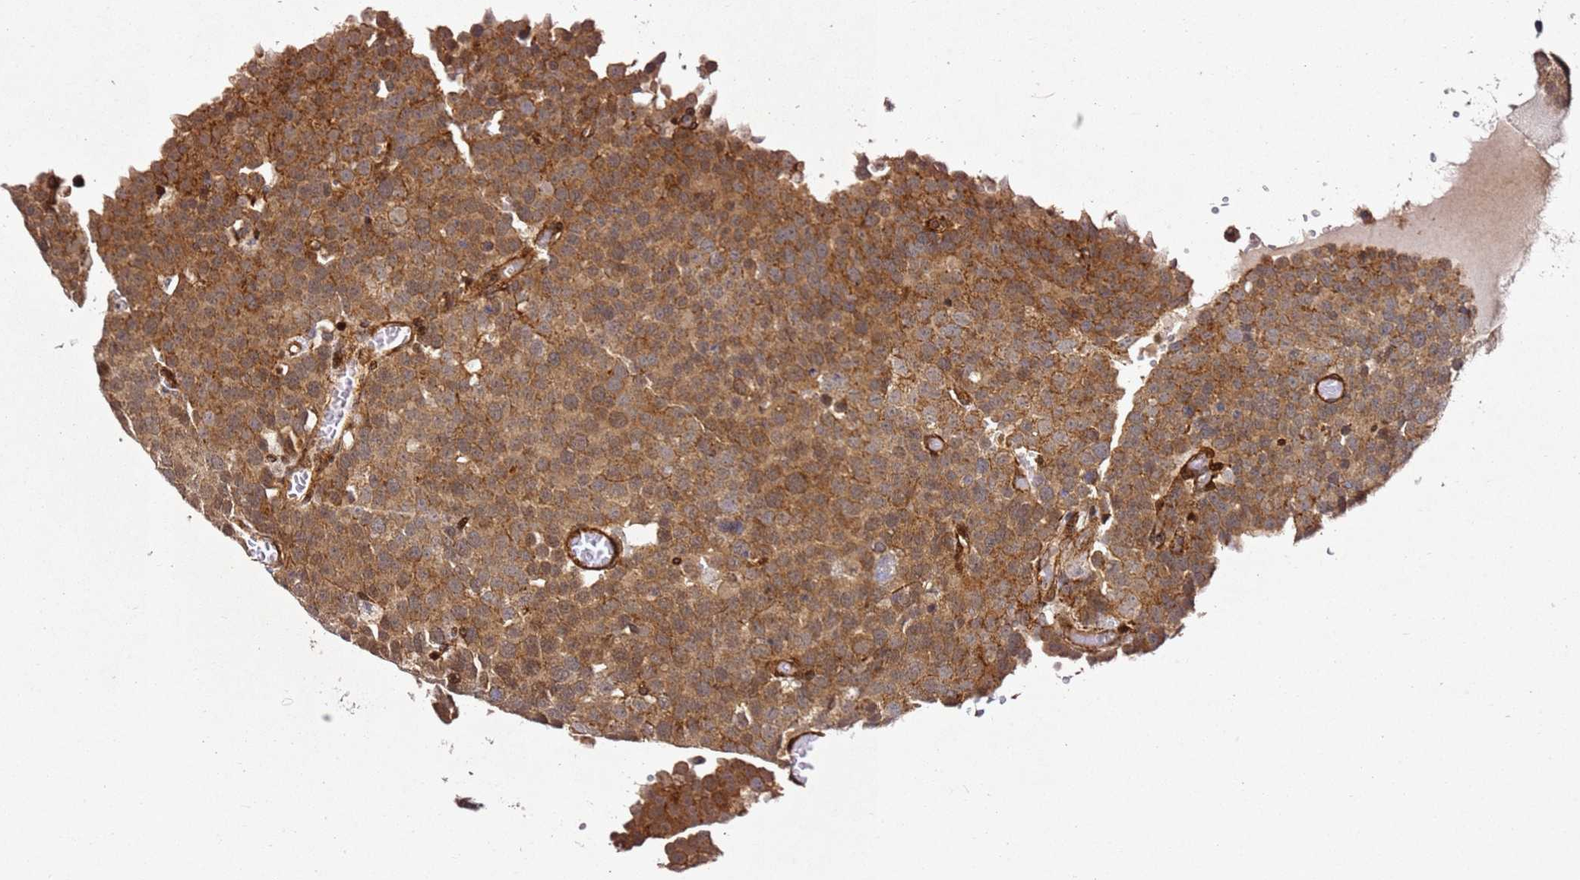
{"staining": {"intensity": "moderate", "quantity": ">75%", "location": "cytoplasmic/membranous"}, "tissue": "testis cancer", "cell_type": "Tumor cells", "image_type": "cancer", "snomed": [{"axis": "morphology", "description": "Normal tissue, NOS"}, {"axis": "morphology", "description": "Seminoma, NOS"}, {"axis": "topography", "description": "Testis"}], "caption": "Tumor cells exhibit moderate cytoplasmic/membranous expression in approximately >75% of cells in seminoma (testis).", "gene": "ZNF296", "patient": {"sex": "male", "age": 71}}